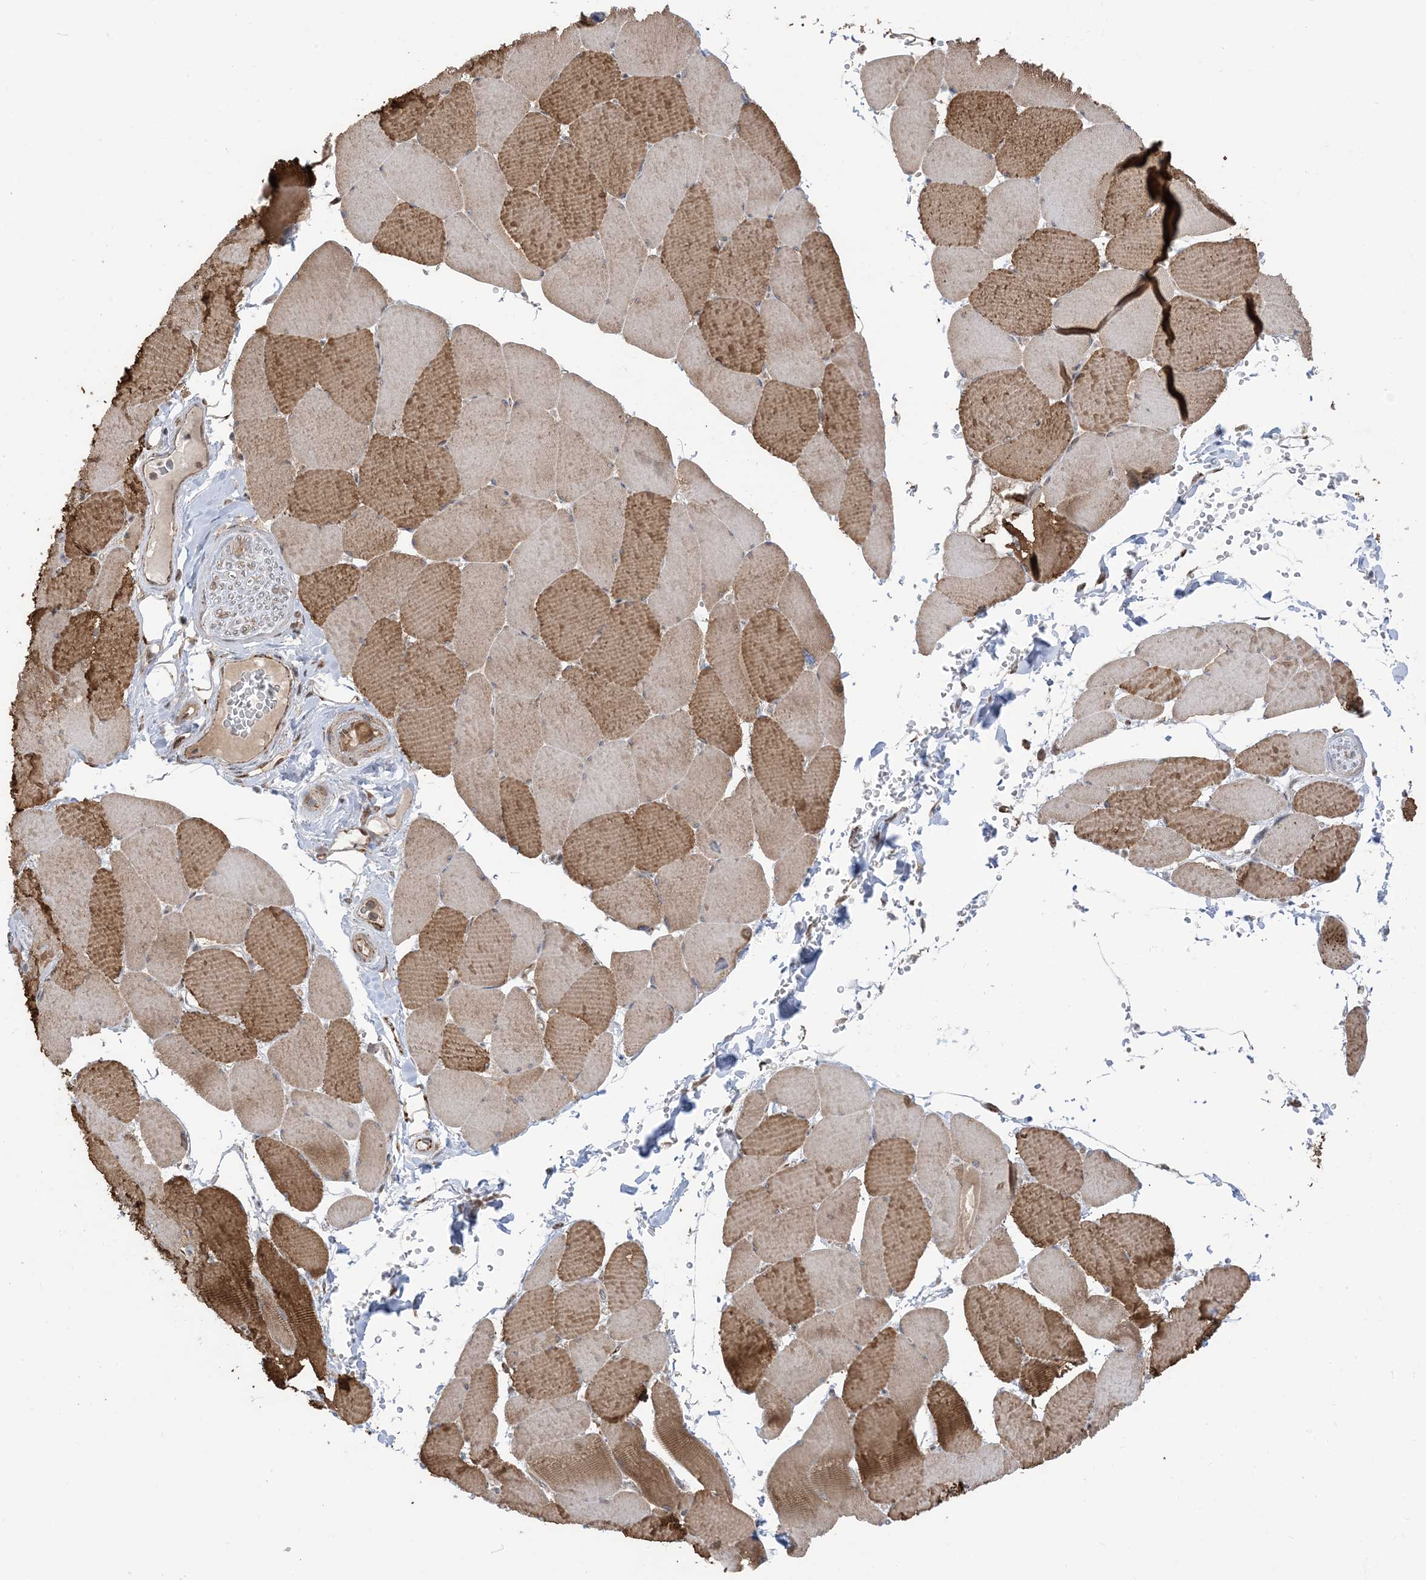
{"staining": {"intensity": "moderate", "quantity": ">75%", "location": "cytoplasmic/membranous"}, "tissue": "skeletal muscle", "cell_type": "Myocytes", "image_type": "normal", "snomed": [{"axis": "morphology", "description": "Normal tissue, NOS"}, {"axis": "topography", "description": "Skeletal muscle"}, {"axis": "topography", "description": "Head-Neck"}], "caption": "DAB (3,3'-diaminobenzidine) immunohistochemical staining of benign skeletal muscle displays moderate cytoplasmic/membranous protein expression in approximately >75% of myocytes.", "gene": "MAPKBP1", "patient": {"sex": "male", "age": 66}}